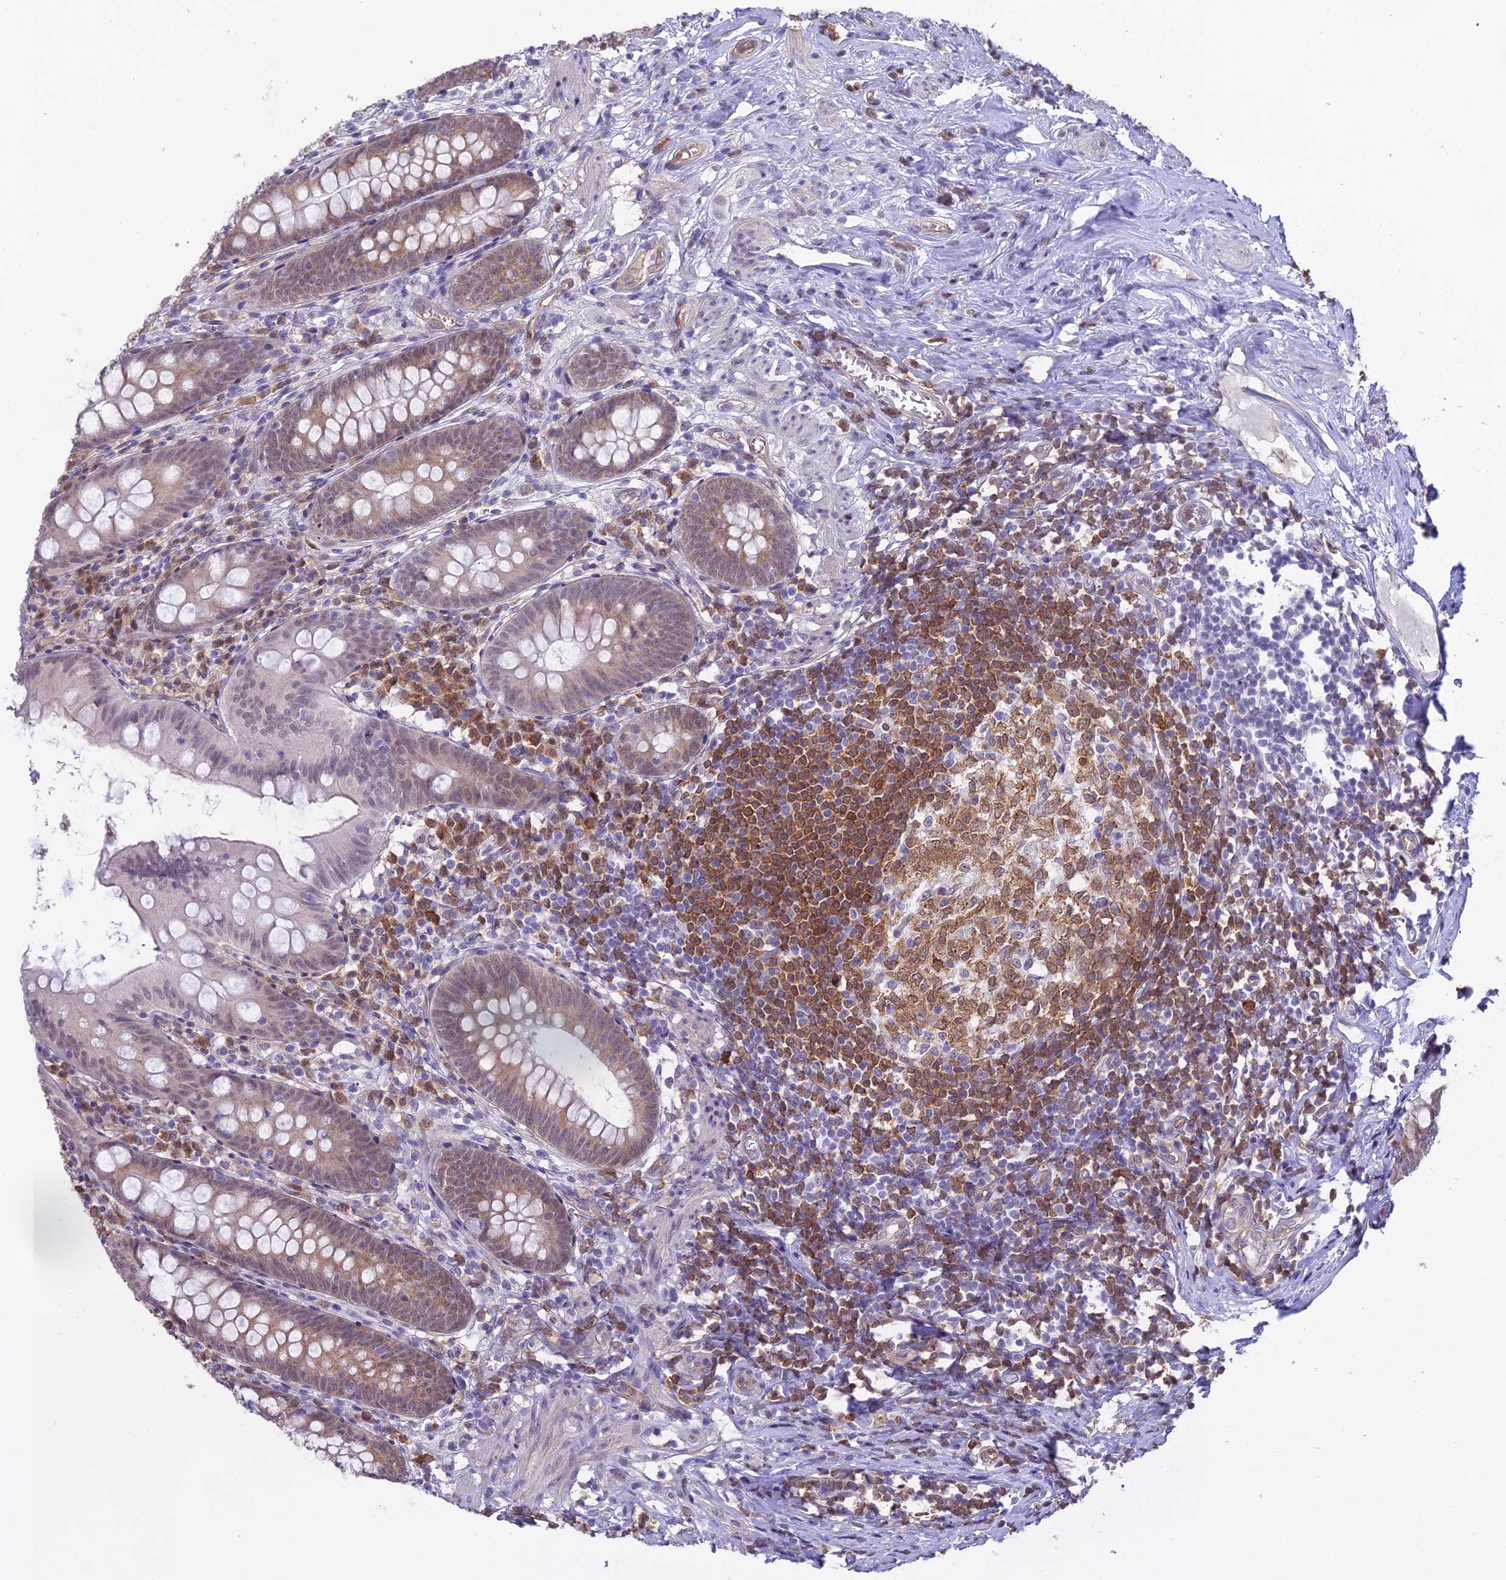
{"staining": {"intensity": "moderate", "quantity": "25%-75%", "location": "cytoplasmic/membranous"}, "tissue": "appendix", "cell_type": "Glandular cells", "image_type": "normal", "snomed": [{"axis": "morphology", "description": "Normal tissue, NOS"}, {"axis": "topography", "description": "Appendix"}], "caption": "Appendix stained for a protein displays moderate cytoplasmic/membranous positivity in glandular cells. (brown staining indicates protein expression, while blue staining denotes nuclei).", "gene": "BLNK", "patient": {"sex": "female", "age": 51}}